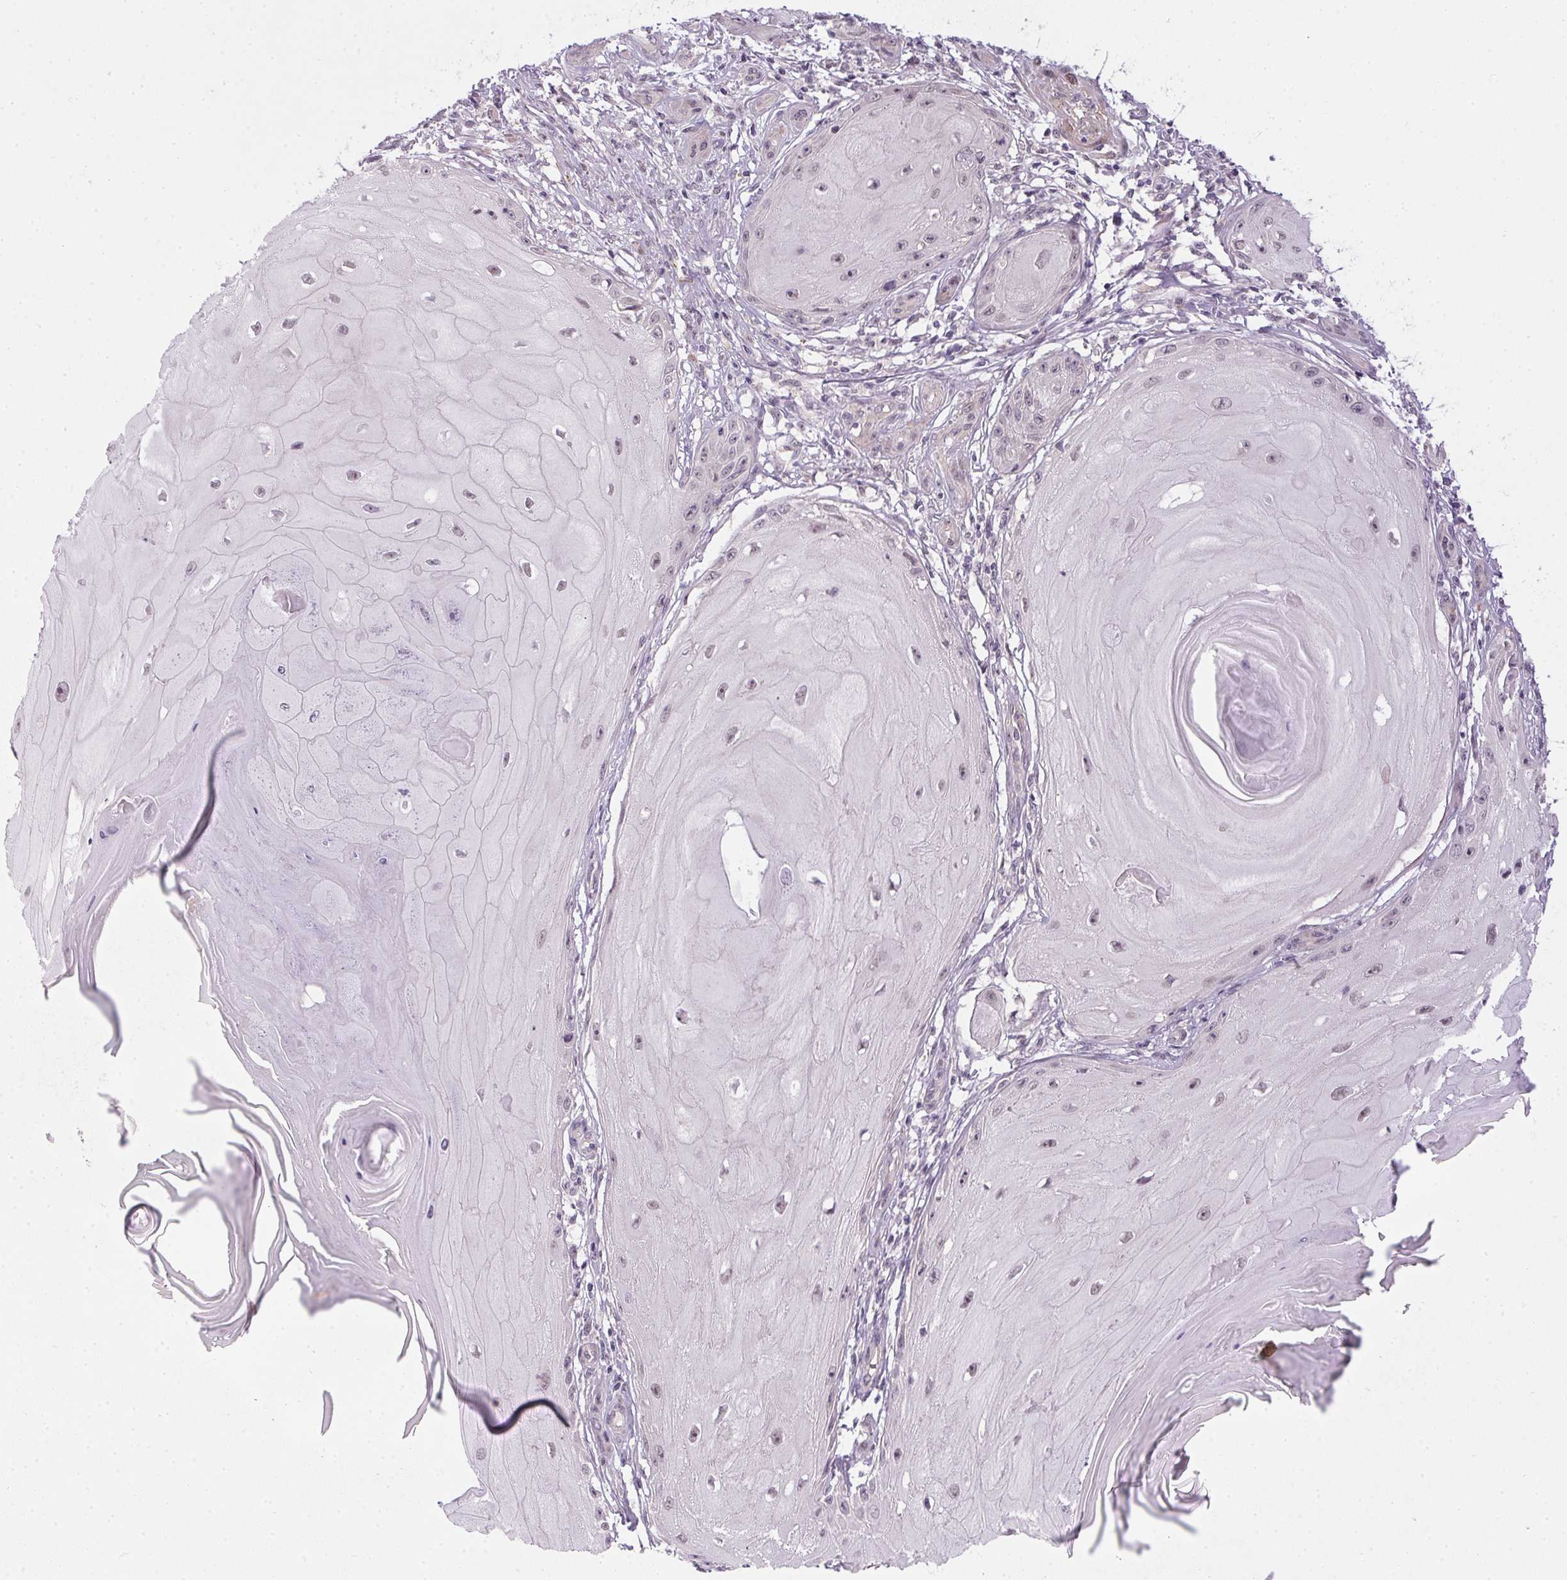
{"staining": {"intensity": "negative", "quantity": "none", "location": "none"}, "tissue": "skin cancer", "cell_type": "Tumor cells", "image_type": "cancer", "snomed": [{"axis": "morphology", "description": "Squamous cell carcinoma, NOS"}, {"axis": "topography", "description": "Skin"}], "caption": "A high-resolution histopathology image shows immunohistochemistry staining of skin squamous cell carcinoma, which demonstrates no significant positivity in tumor cells. (Brightfield microscopy of DAB (3,3'-diaminobenzidine) immunohistochemistry at high magnification).", "gene": "CFAP92", "patient": {"sex": "female", "age": 77}}